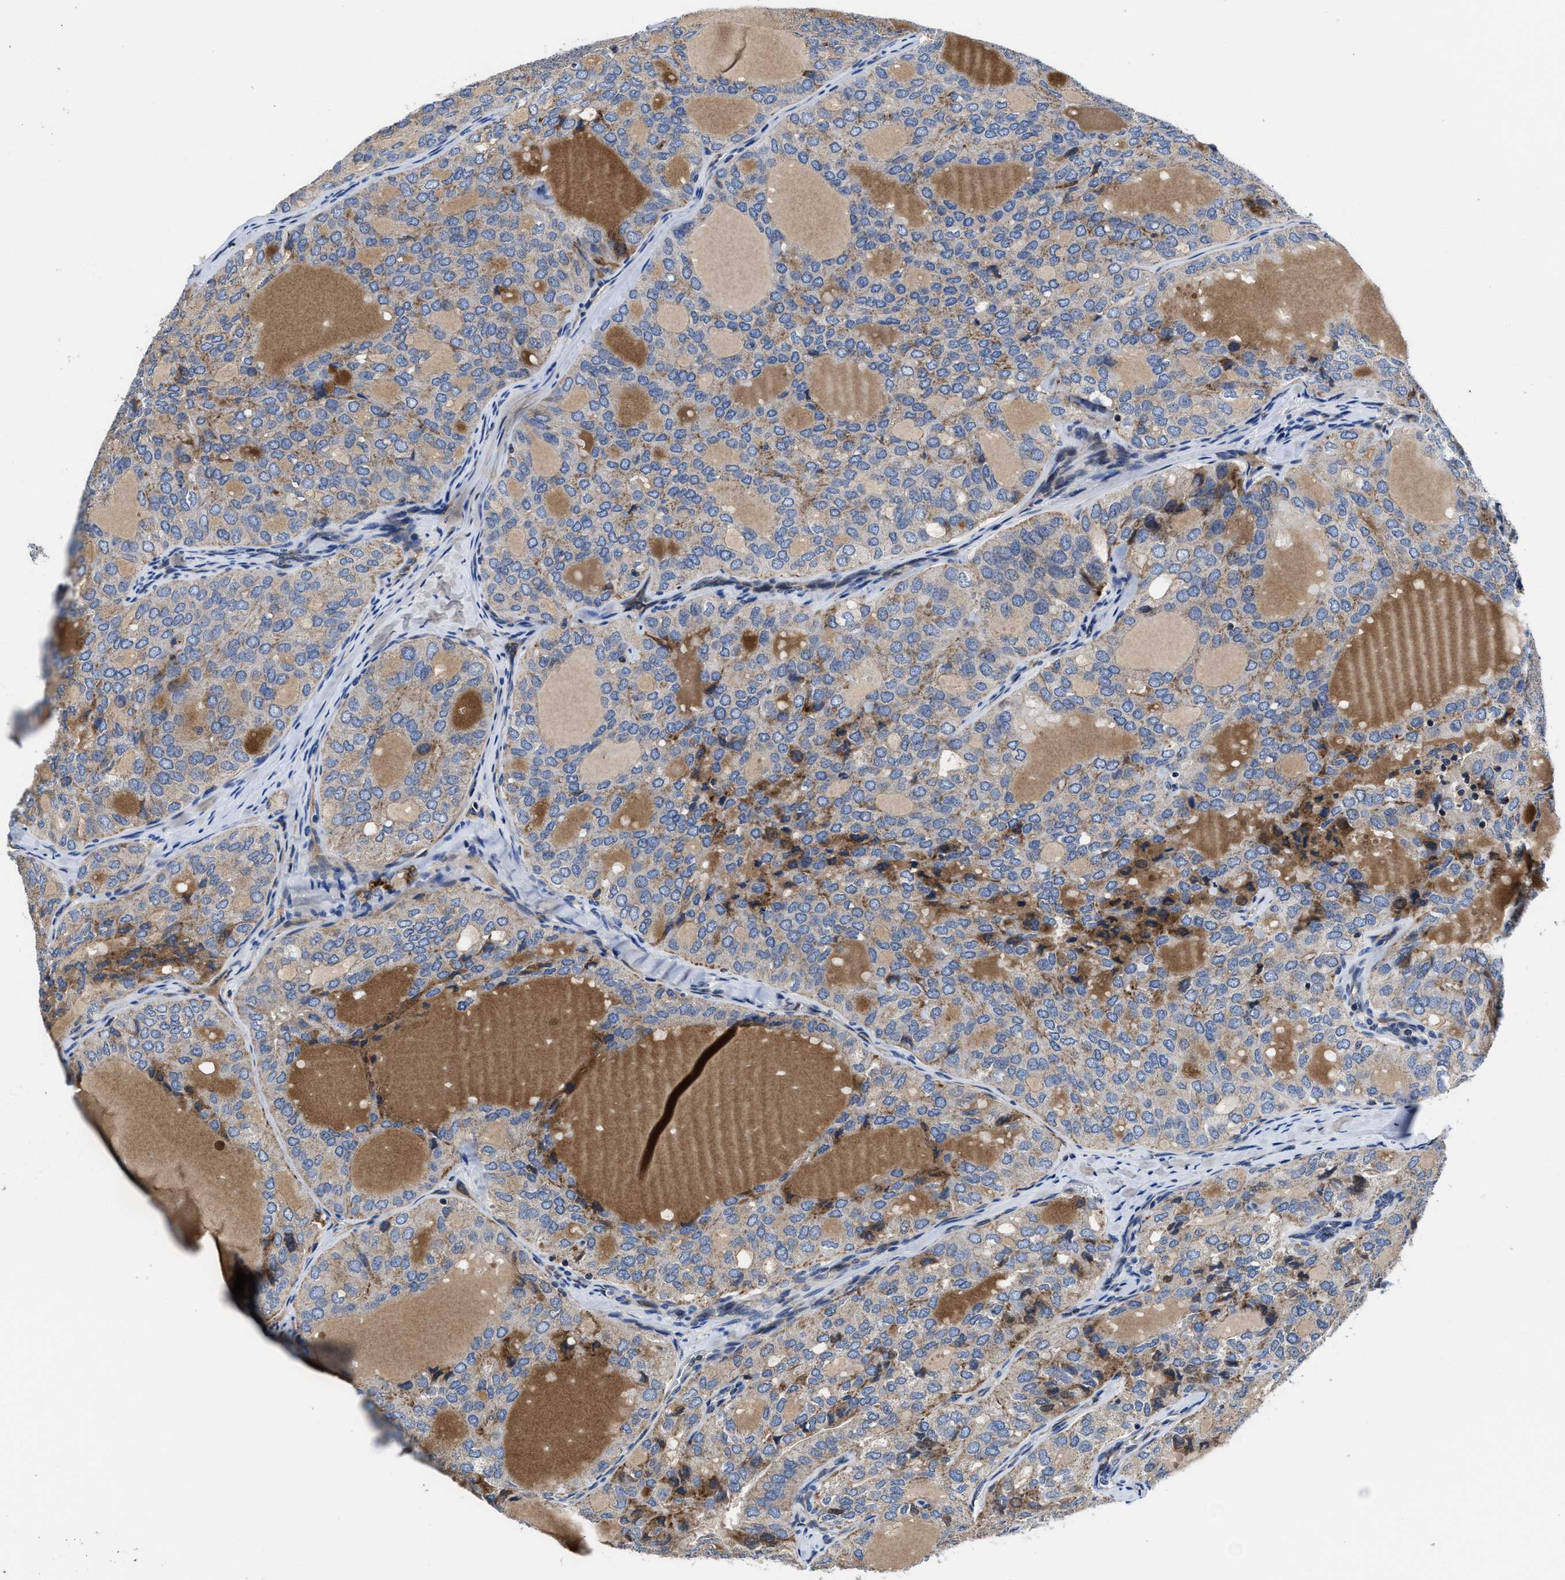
{"staining": {"intensity": "weak", "quantity": ">75%", "location": "cytoplasmic/membranous"}, "tissue": "thyroid cancer", "cell_type": "Tumor cells", "image_type": "cancer", "snomed": [{"axis": "morphology", "description": "Follicular adenoma carcinoma, NOS"}, {"axis": "topography", "description": "Thyroid gland"}], "caption": "Immunohistochemical staining of thyroid follicular adenoma carcinoma displays low levels of weak cytoplasmic/membranous expression in about >75% of tumor cells.", "gene": "CACNA1D", "patient": {"sex": "male", "age": 75}}